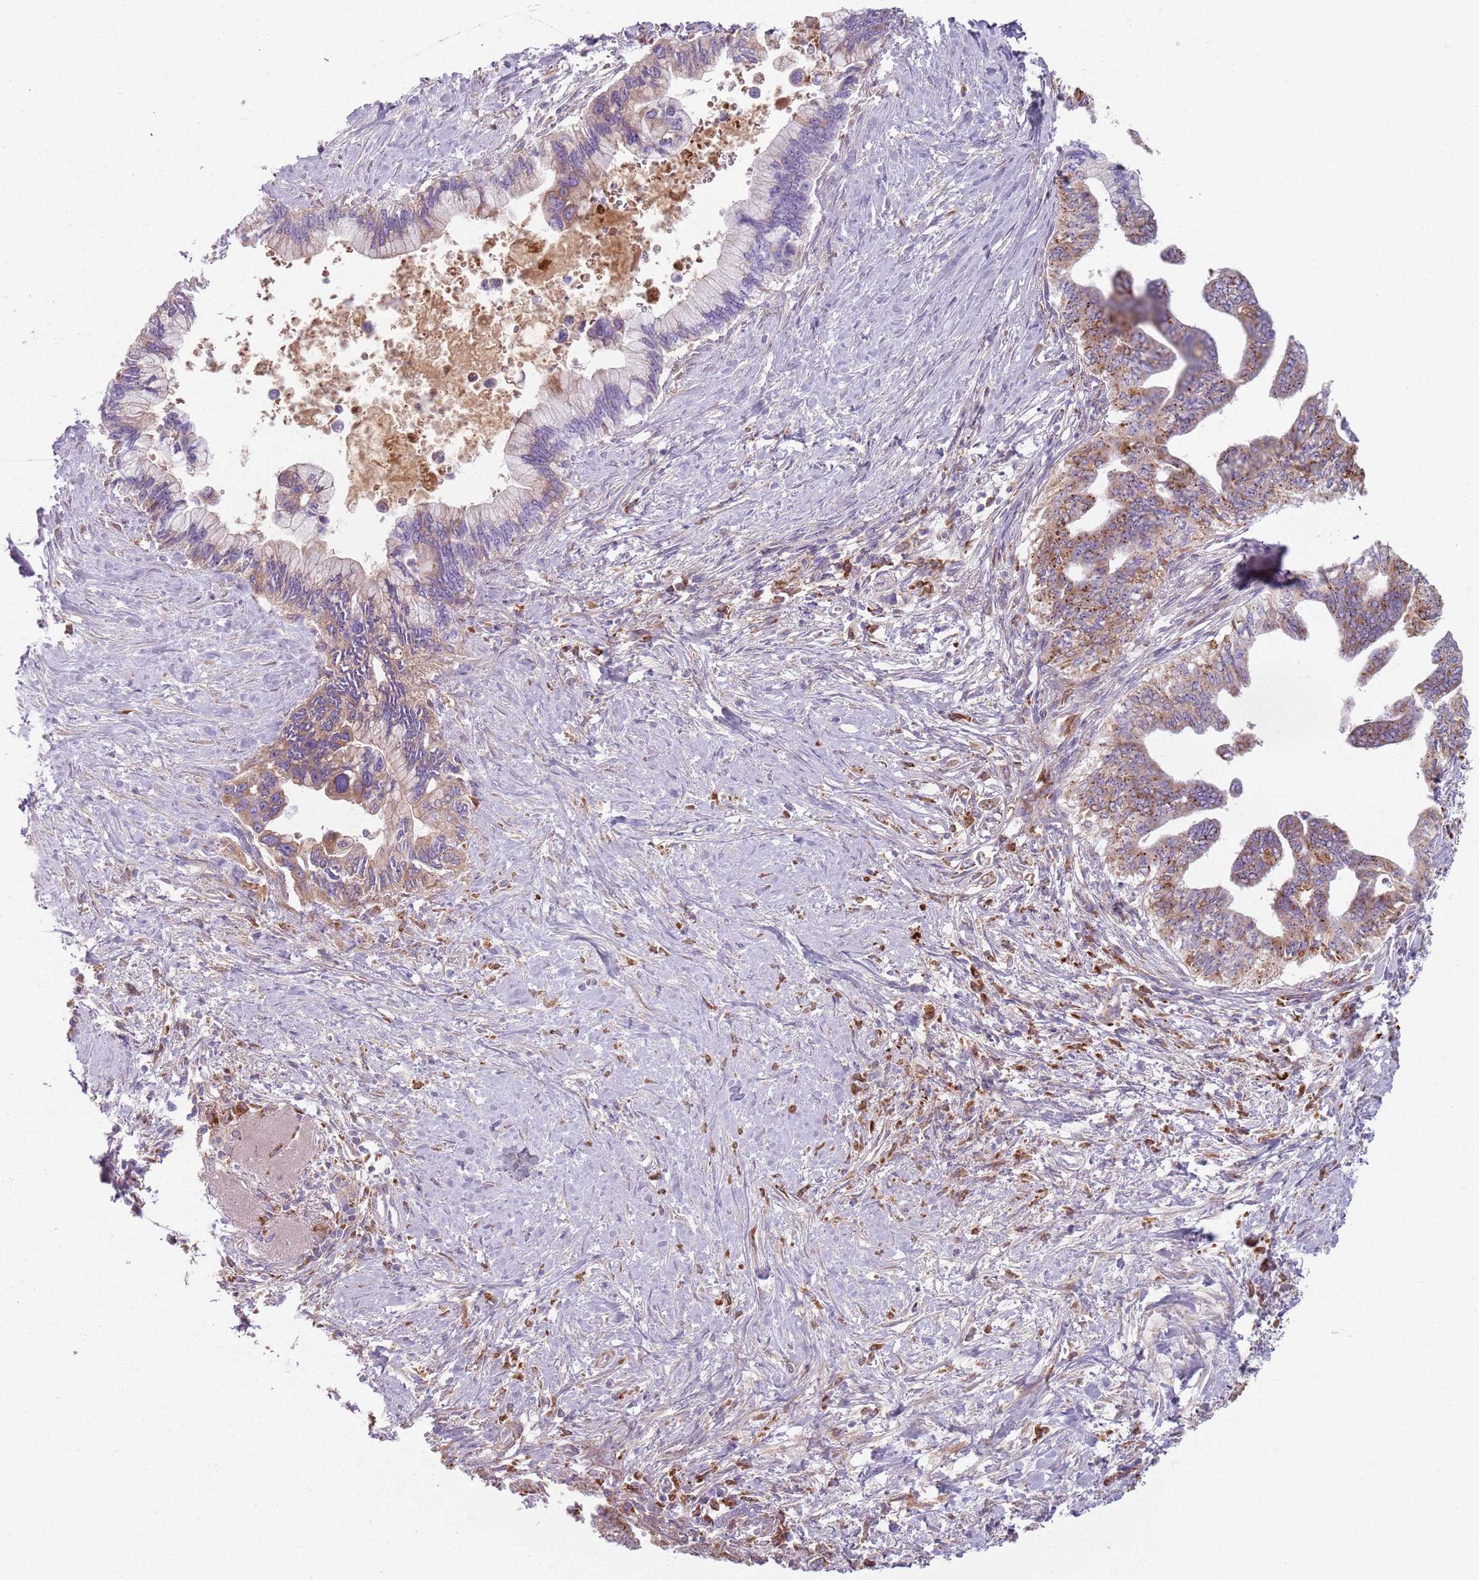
{"staining": {"intensity": "moderate", "quantity": "25%-75%", "location": "cytoplasmic/membranous"}, "tissue": "pancreatic cancer", "cell_type": "Tumor cells", "image_type": "cancer", "snomed": [{"axis": "morphology", "description": "Adenocarcinoma, NOS"}, {"axis": "topography", "description": "Pancreas"}], "caption": "Approximately 25%-75% of tumor cells in pancreatic cancer (adenocarcinoma) display moderate cytoplasmic/membranous protein positivity as visualized by brown immunohistochemical staining.", "gene": "COLGALT1", "patient": {"sex": "female", "age": 83}}